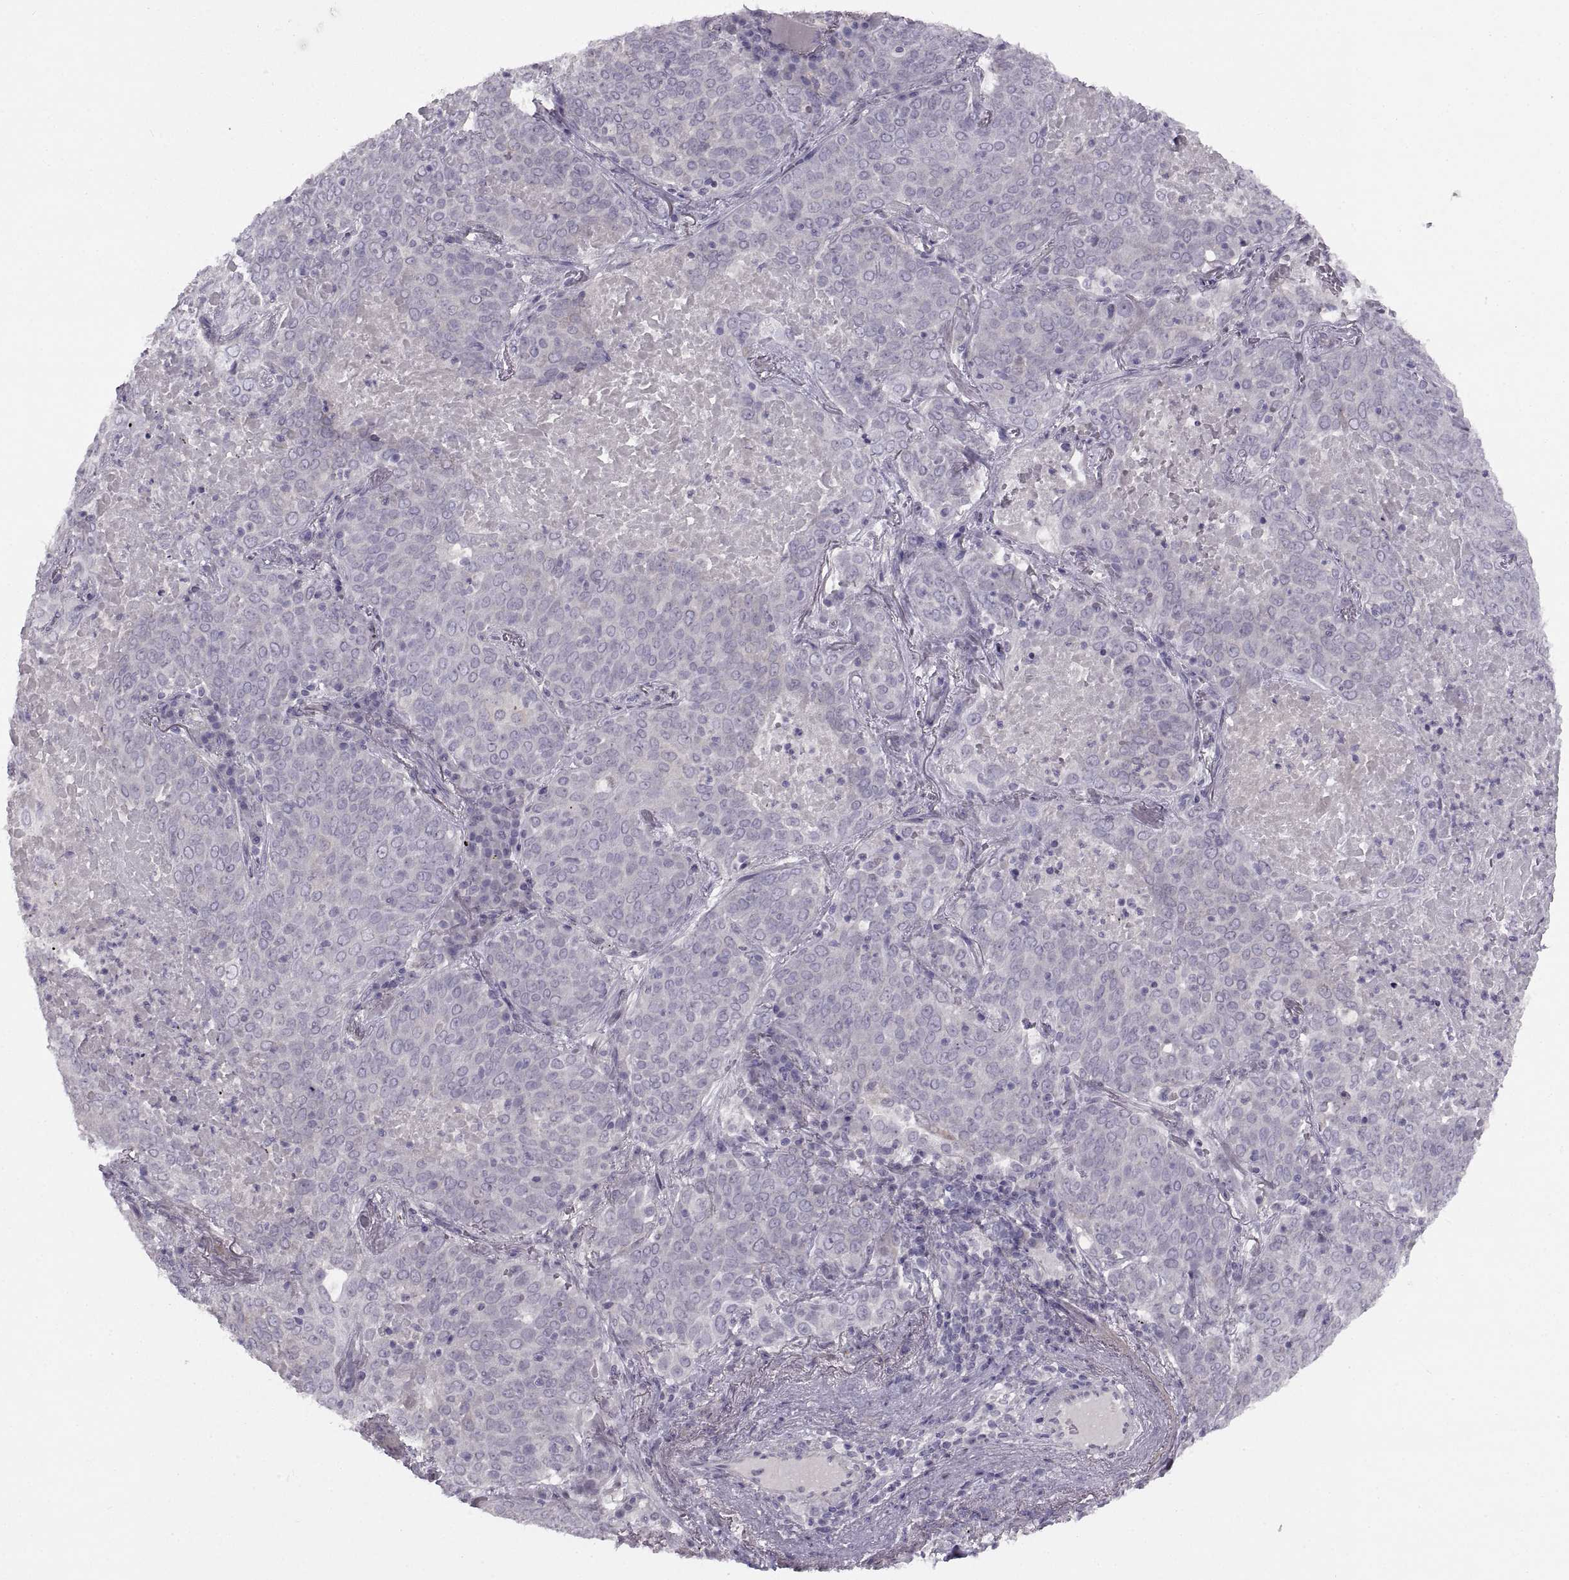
{"staining": {"intensity": "negative", "quantity": "none", "location": "none"}, "tissue": "lung cancer", "cell_type": "Tumor cells", "image_type": "cancer", "snomed": [{"axis": "morphology", "description": "Squamous cell carcinoma, NOS"}, {"axis": "topography", "description": "Lung"}], "caption": "This is a histopathology image of immunohistochemistry staining of lung squamous cell carcinoma, which shows no positivity in tumor cells.", "gene": "BSPH1", "patient": {"sex": "male", "age": 82}}